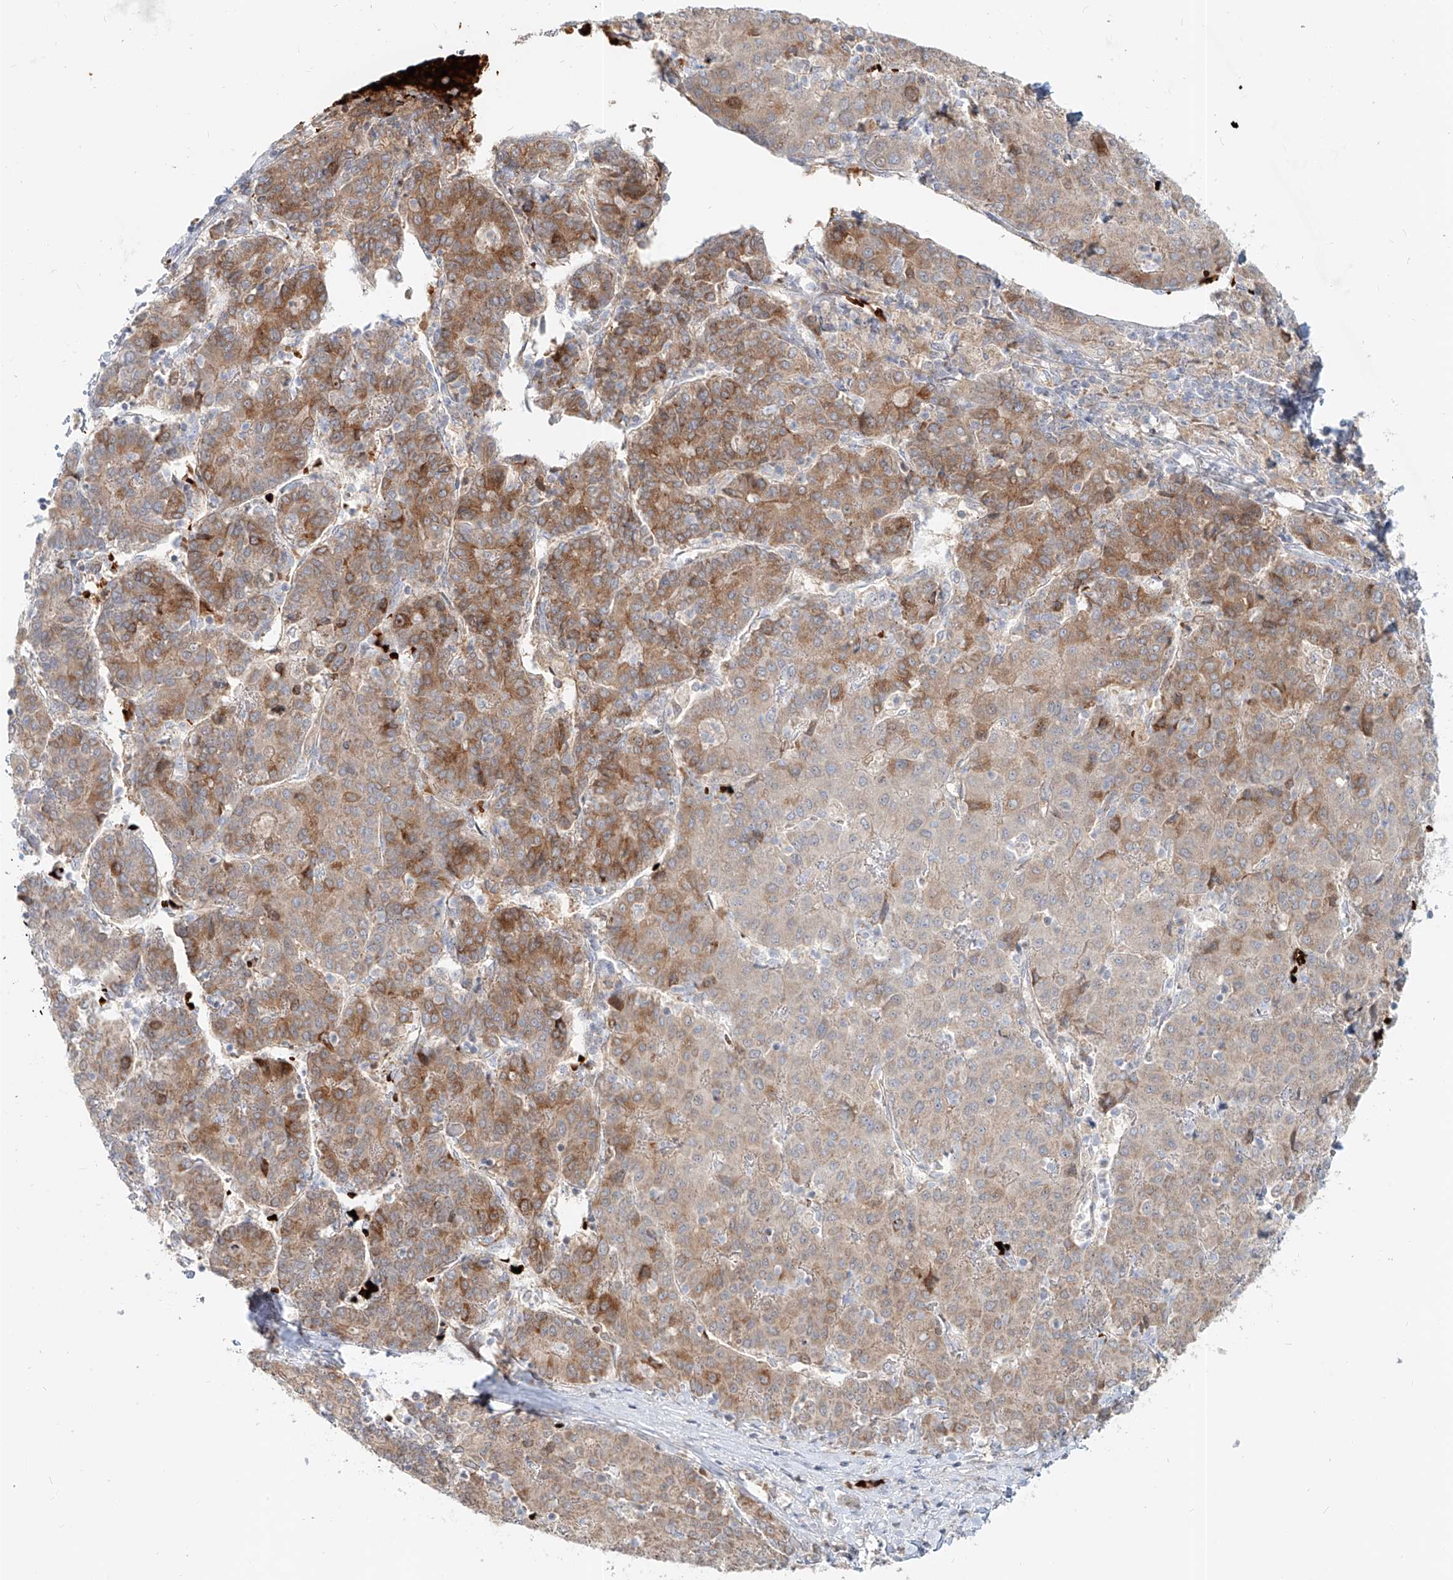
{"staining": {"intensity": "moderate", "quantity": "25%-75%", "location": "cytoplasmic/membranous,nuclear"}, "tissue": "liver cancer", "cell_type": "Tumor cells", "image_type": "cancer", "snomed": [{"axis": "morphology", "description": "Carcinoma, Hepatocellular, NOS"}, {"axis": "topography", "description": "Liver"}], "caption": "Liver cancer stained with DAB (3,3'-diaminobenzidine) immunohistochemistry displays medium levels of moderate cytoplasmic/membranous and nuclear staining in about 25%-75% of tumor cells.", "gene": "FGD2", "patient": {"sex": "male", "age": 65}}